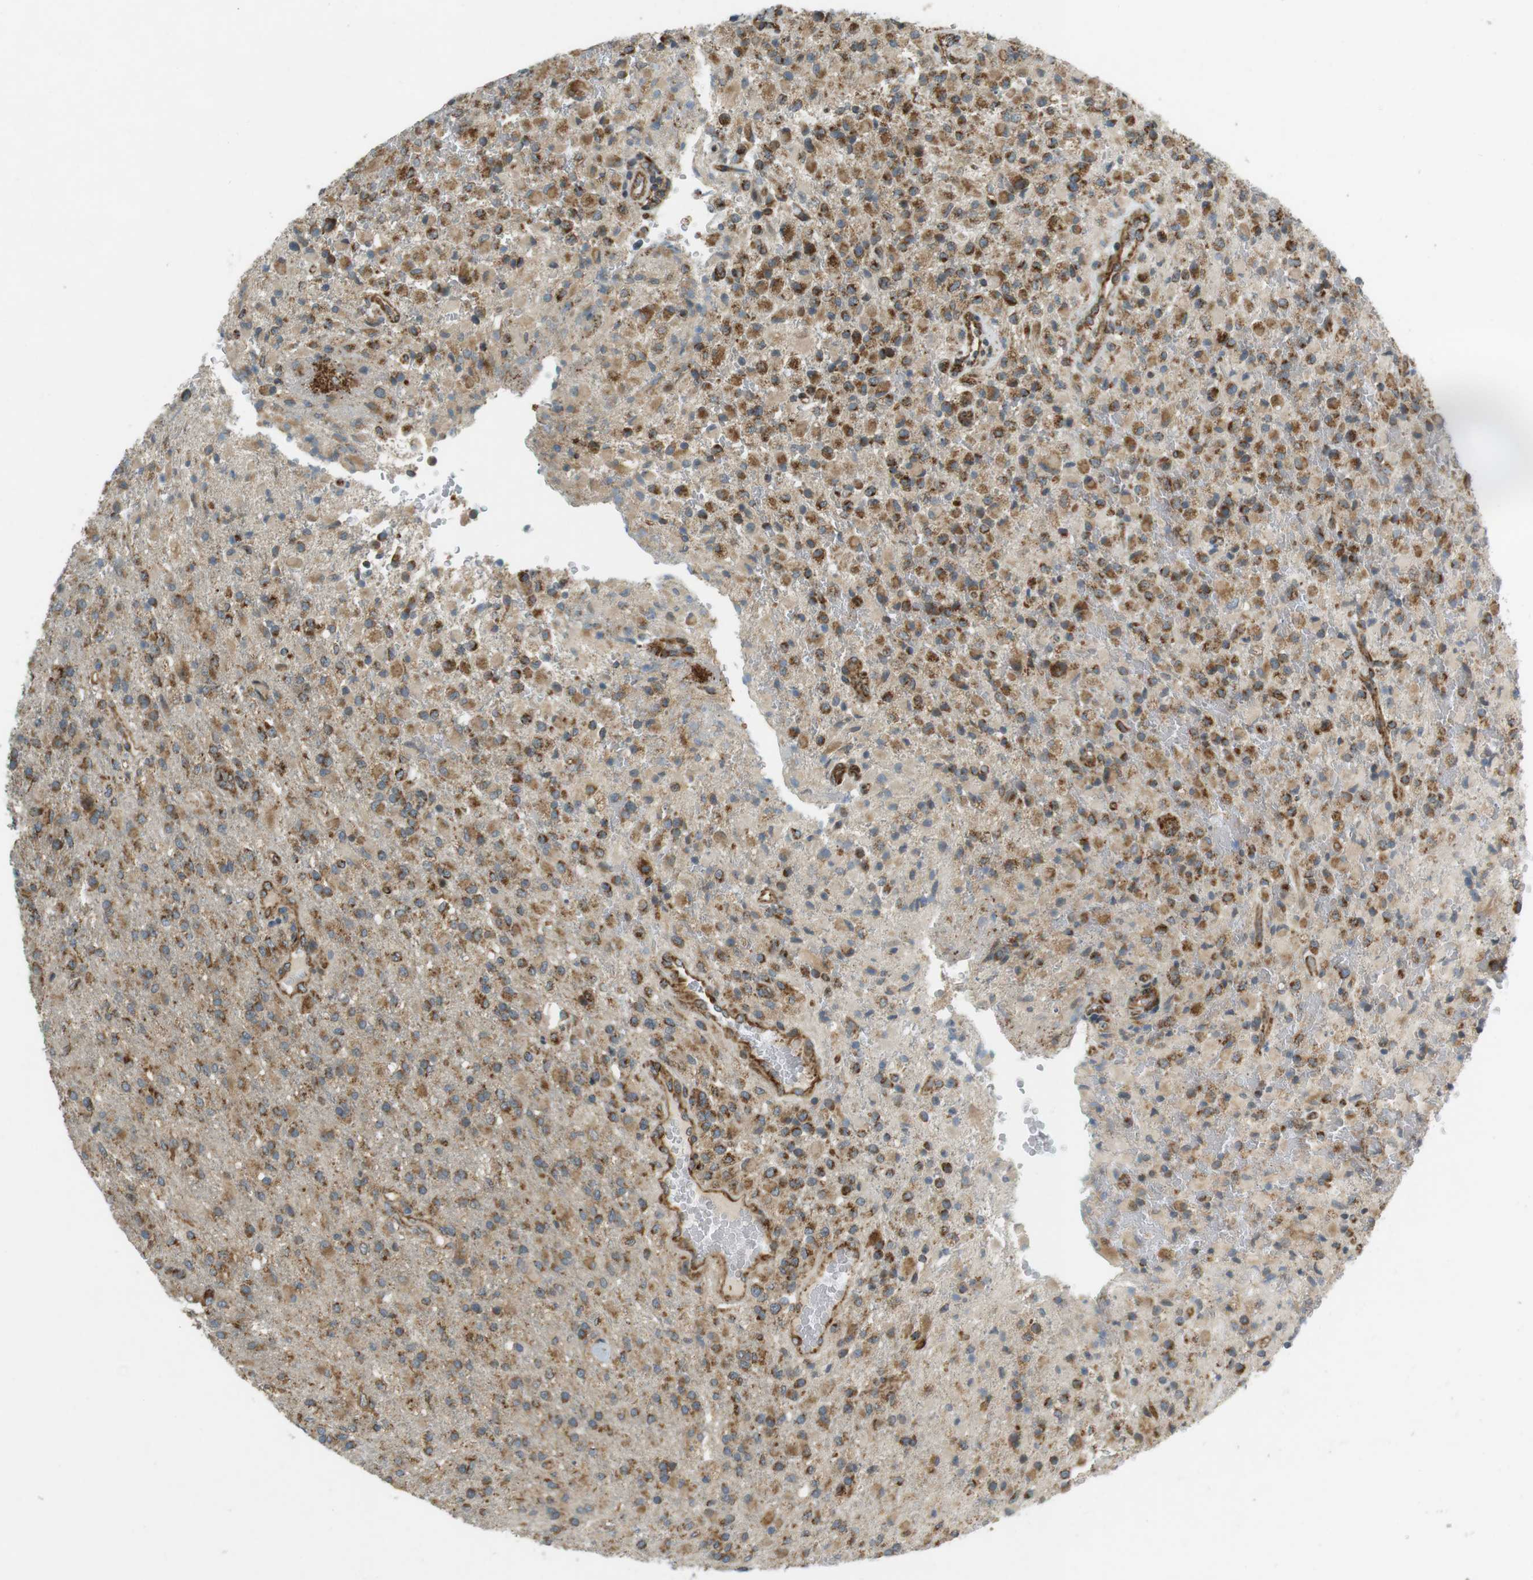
{"staining": {"intensity": "moderate", "quantity": ">75%", "location": "cytoplasmic/membranous"}, "tissue": "glioma", "cell_type": "Tumor cells", "image_type": "cancer", "snomed": [{"axis": "morphology", "description": "Glioma, malignant, High grade"}, {"axis": "topography", "description": "Brain"}], "caption": "Protein staining of malignant glioma (high-grade) tissue shows moderate cytoplasmic/membranous staining in about >75% of tumor cells.", "gene": "SLC41A1", "patient": {"sex": "male", "age": 71}}